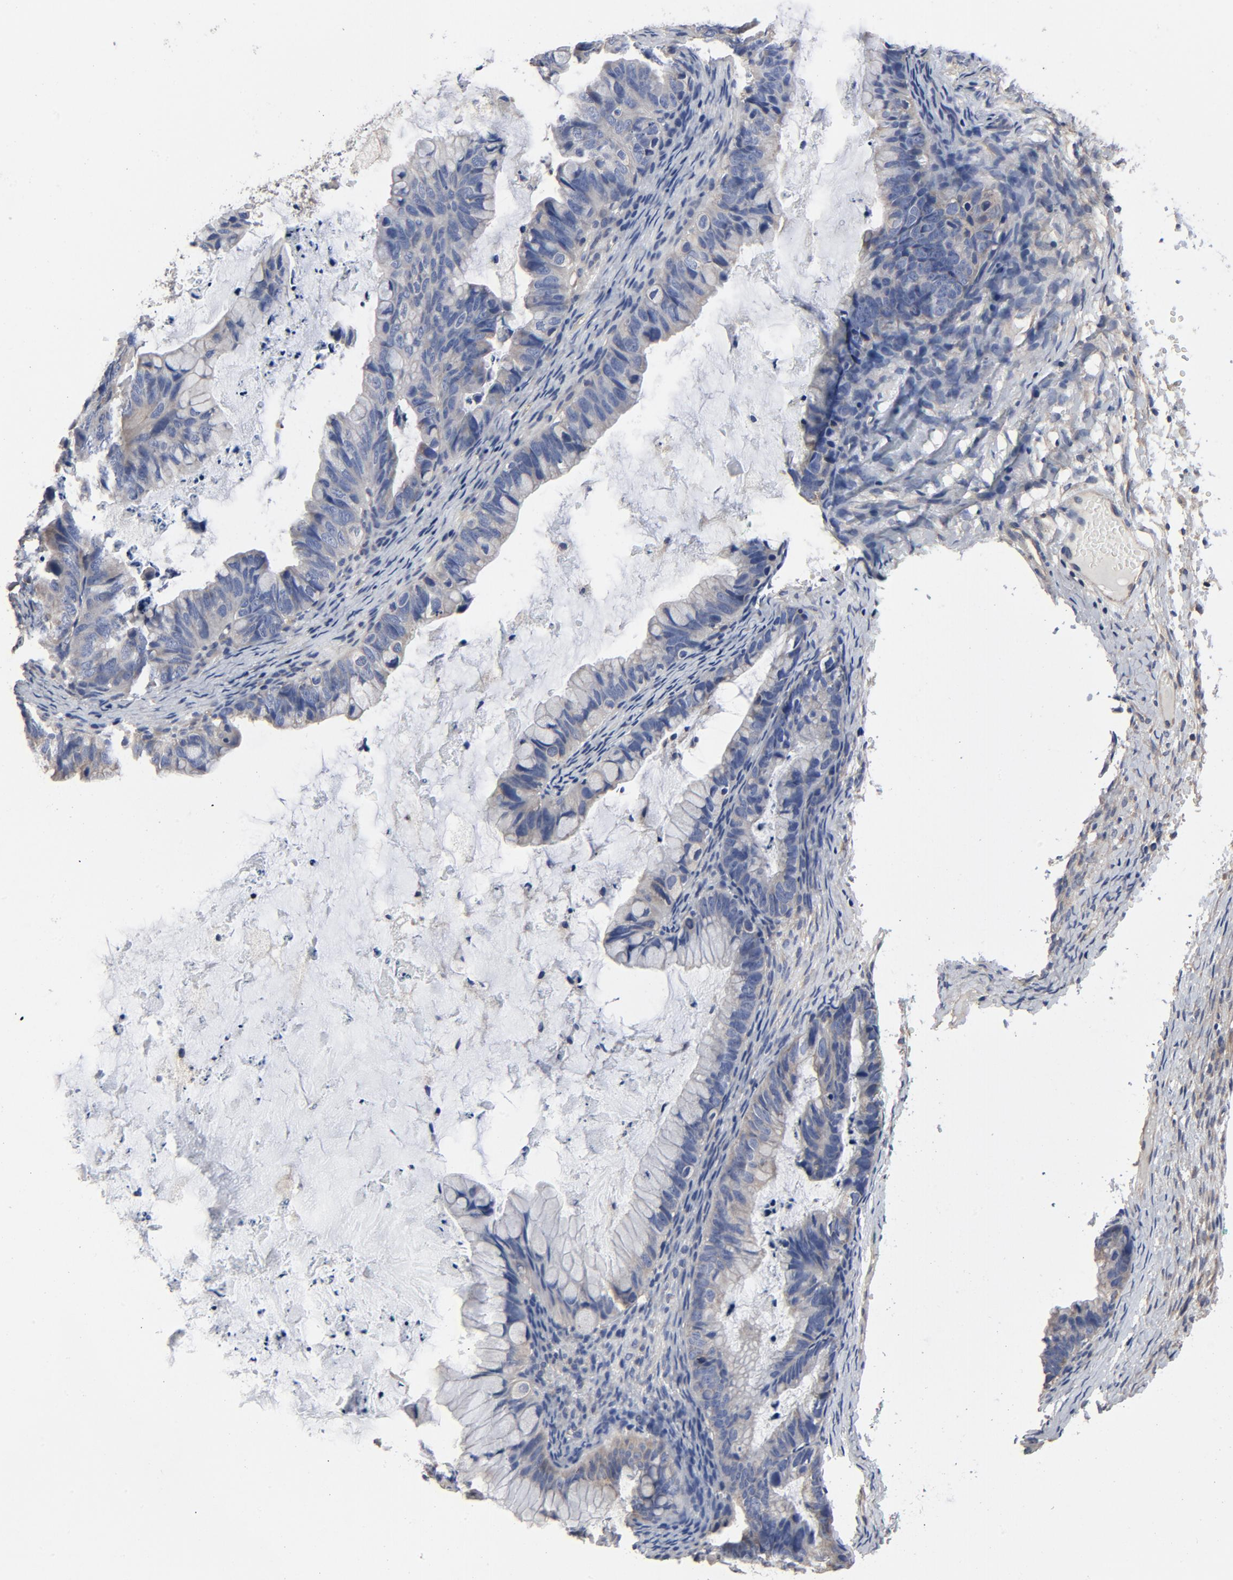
{"staining": {"intensity": "weak", "quantity": "25%-75%", "location": "cytoplasmic/membranous"}, "tissue": "ovarian cancer", "cell_type": "Tumor cells", "image_type": "cancer", "snomed": [{"axis": "morphology", "description": "Cystadenocarcinoma, mucinous, NOS"}, {"axis": "topography", "description": "Ovary"}], "caption": "Protein expression analysis of ovarian mucinous cystadenocarcinoma displays weak cytoplasmic/membranous positivity in approximately 25%-75% of tumor cells.", "gene": "DYNLT3", "patient": {"sex": "female", "age": 36}}